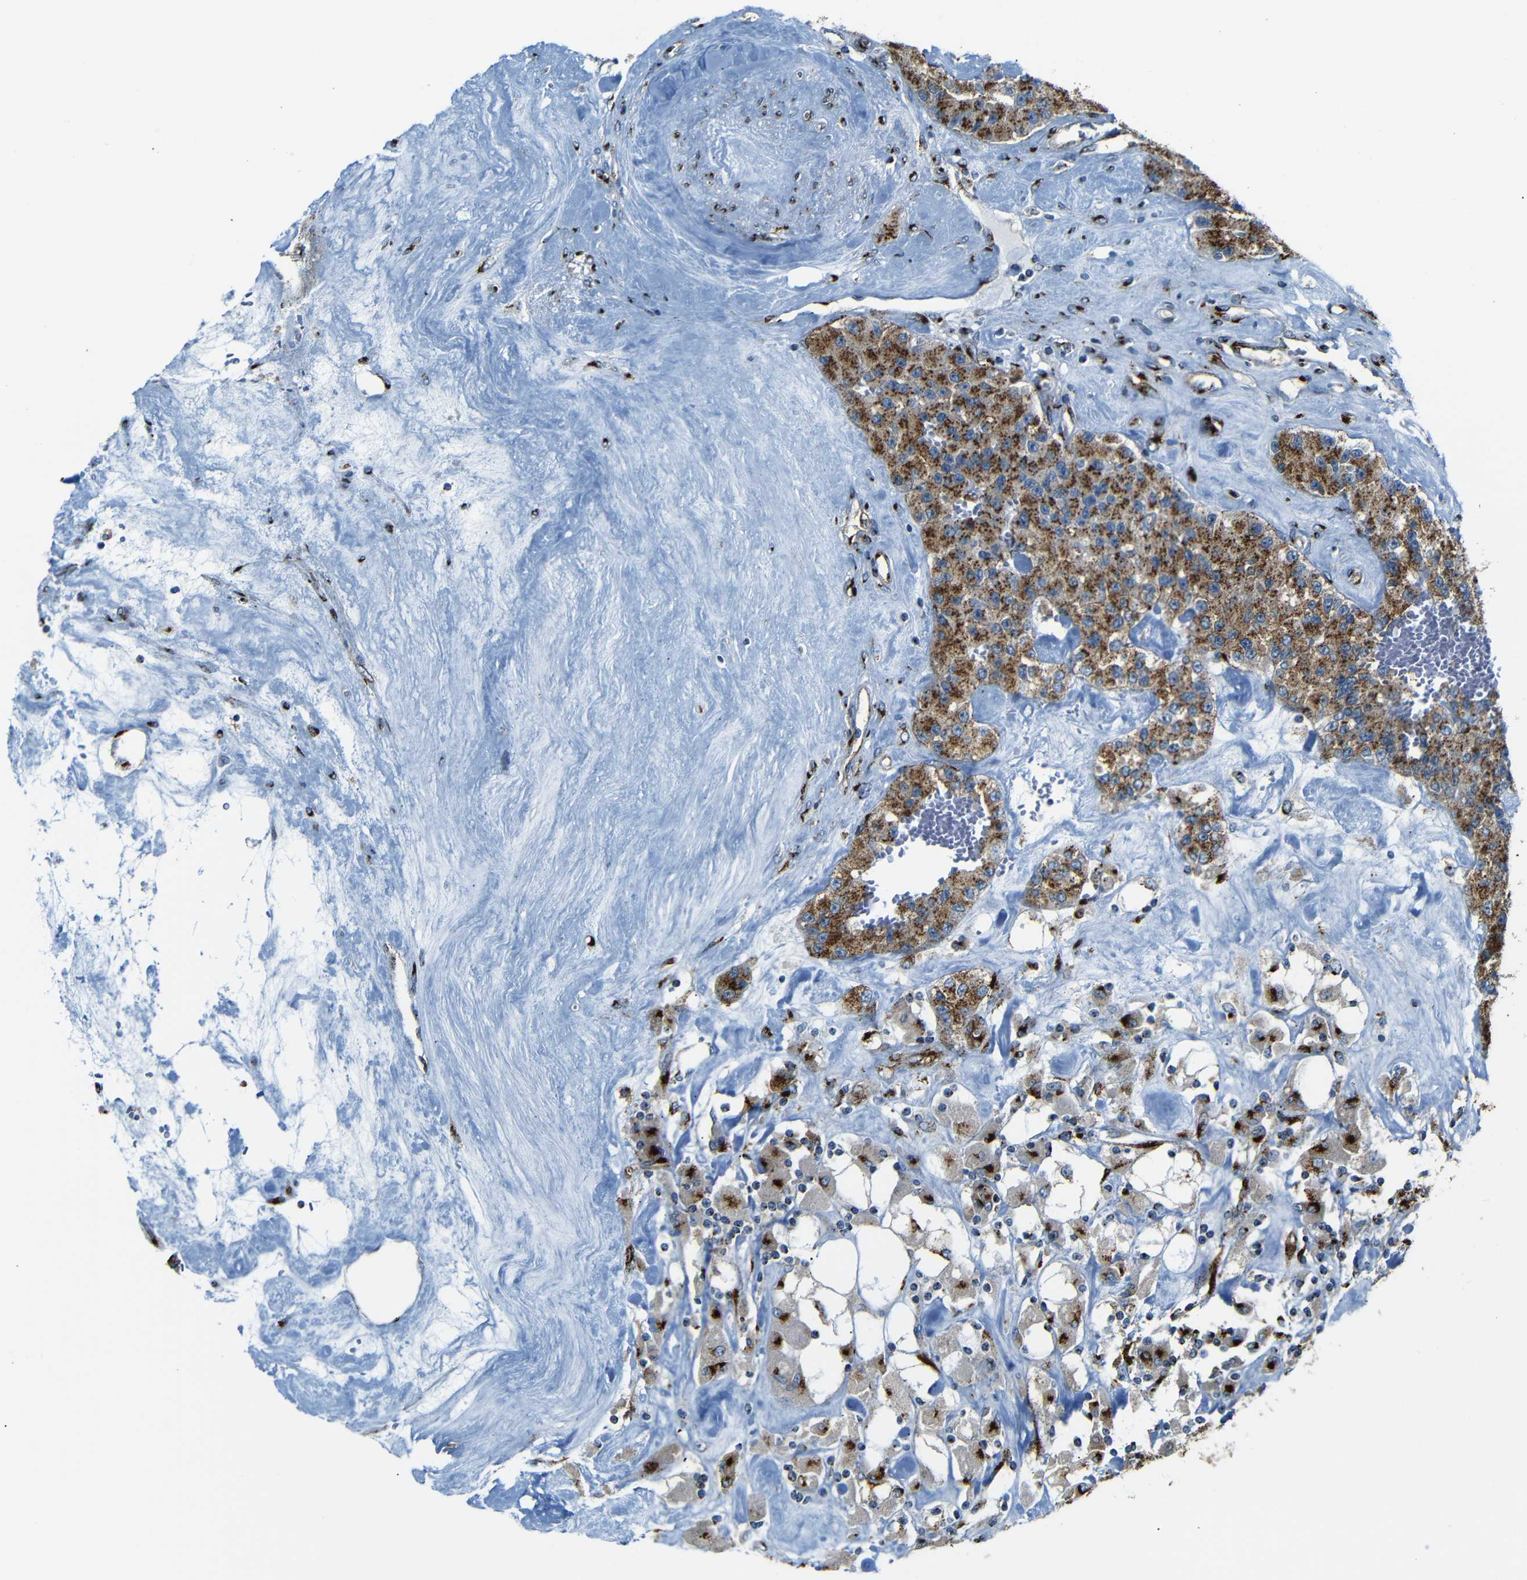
{"staining": {"intensity": "strong", "quantity": ">75%", "location": "cytoplasmic/membranous"}, "tissue": "carcinoid", "cell_type": "Tumor cells", "image_type": "cancer", "snomed": [{"axis": "morphology", "description": "Carcinoid, malignant, NOS"}, {"axis": "topography", "description": "Pancreas"}], "caption": "Protein expression analysis of human malignant carcinoid reveals strong cytoplasmic/membranous expression in approximately >75% of tumor cells.", "gene": "TGOLN2", "patient": {"sex": "male", "age": 41}}